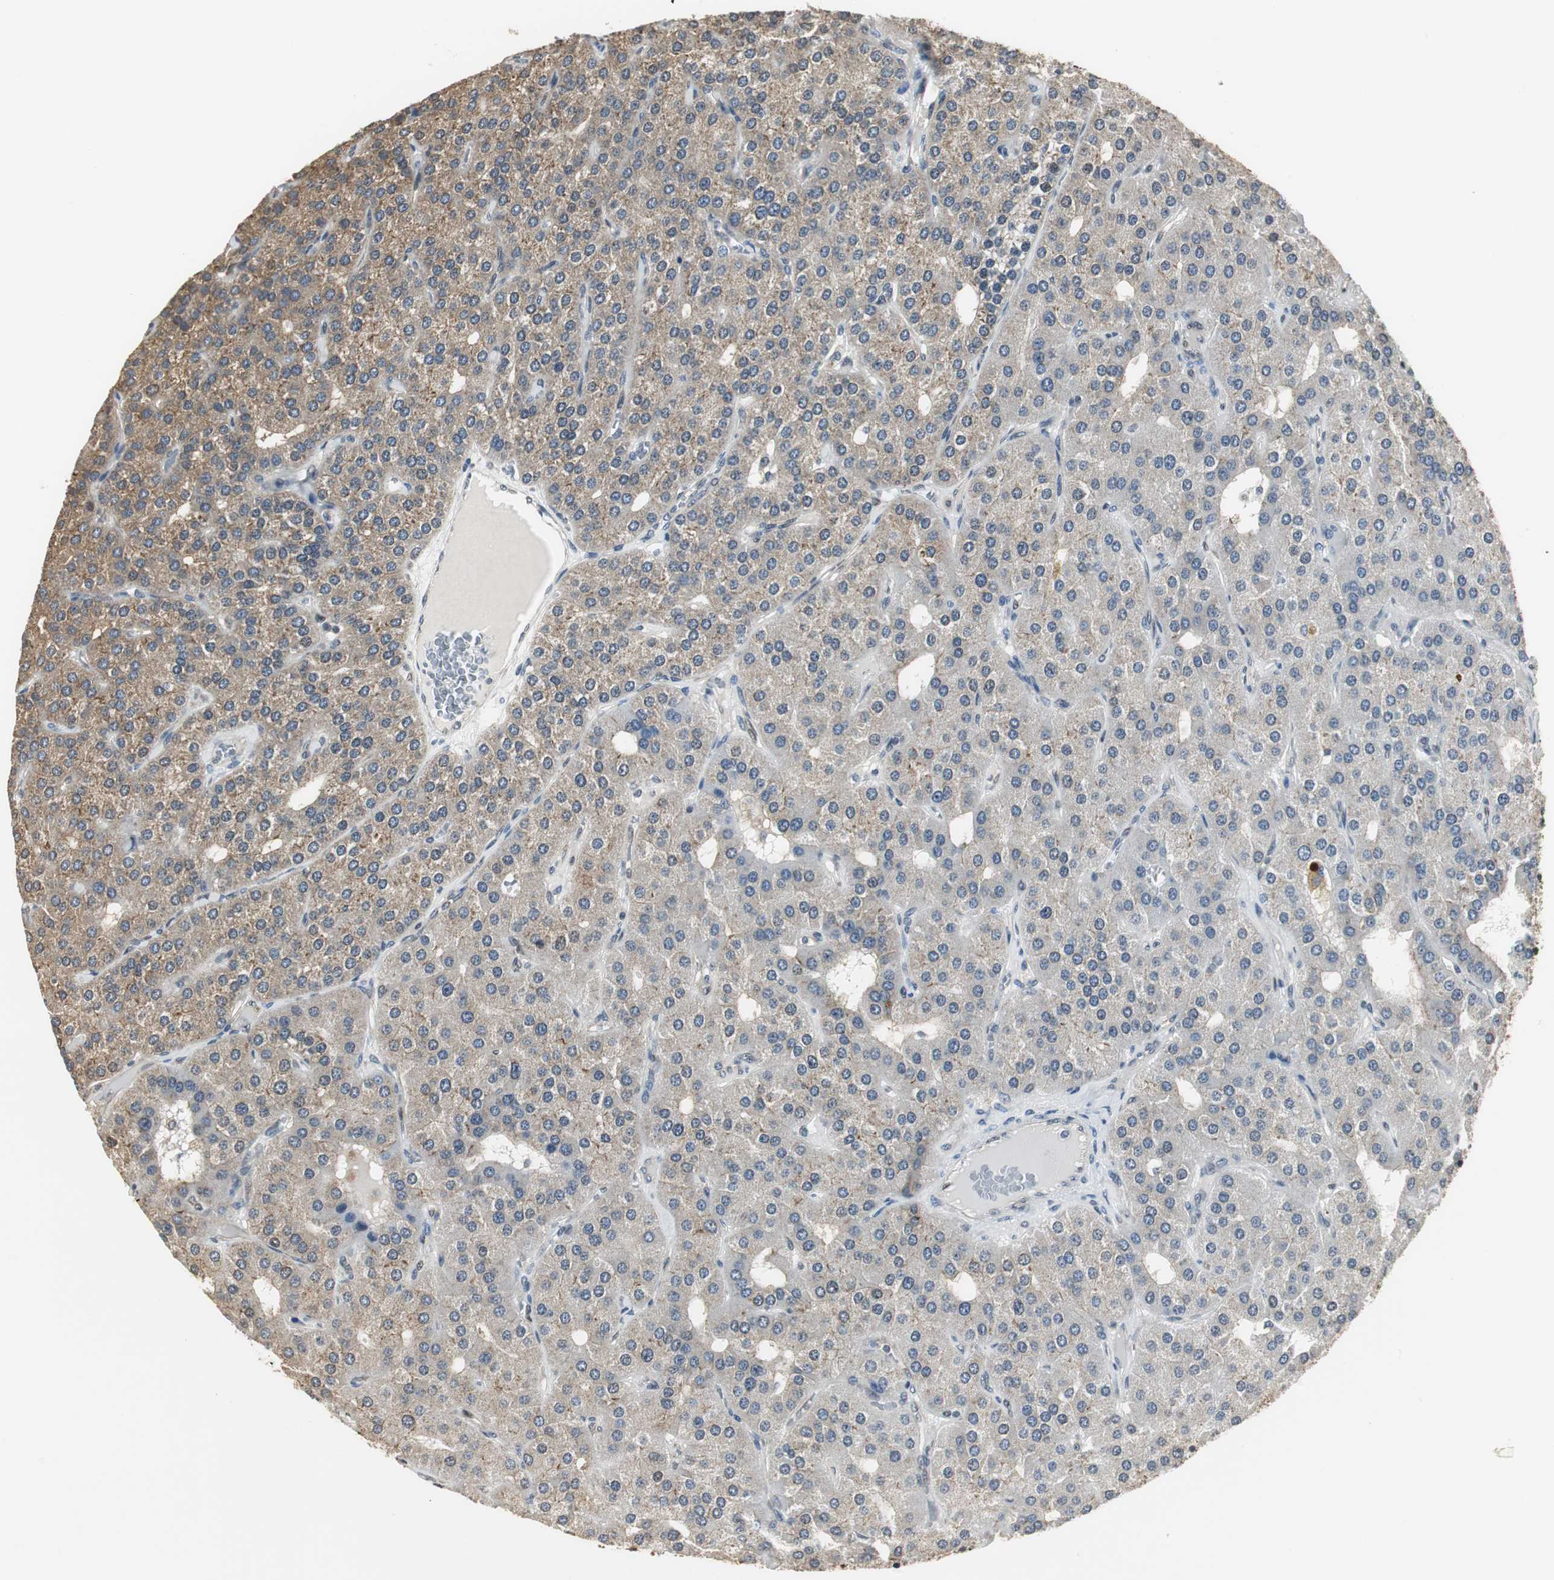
{"staining": {"intensity": "strong", "quantity": ">75%", "location": "cytoplasmic/membranous"}, "tissue": "parathyroid gland", "cell_type": "Glandular cells", "image_type": "normal", "snomed": [{"axis": "morphology", "description": "Normal tissue, NOS"}, {"axis": "morphology", "description": "Adenoma, NOS"}, {"axis": "topography", "description": "Parathyroid gland"}], "caption": "This is a micrograph of immunohistochemistry staining of normal parathyroid gland, which shows strong positivity in the cytoplasmic/membranous of glandular cells.", "gene": "CCT5", "patient": {"sex": "female", "age": 86}}